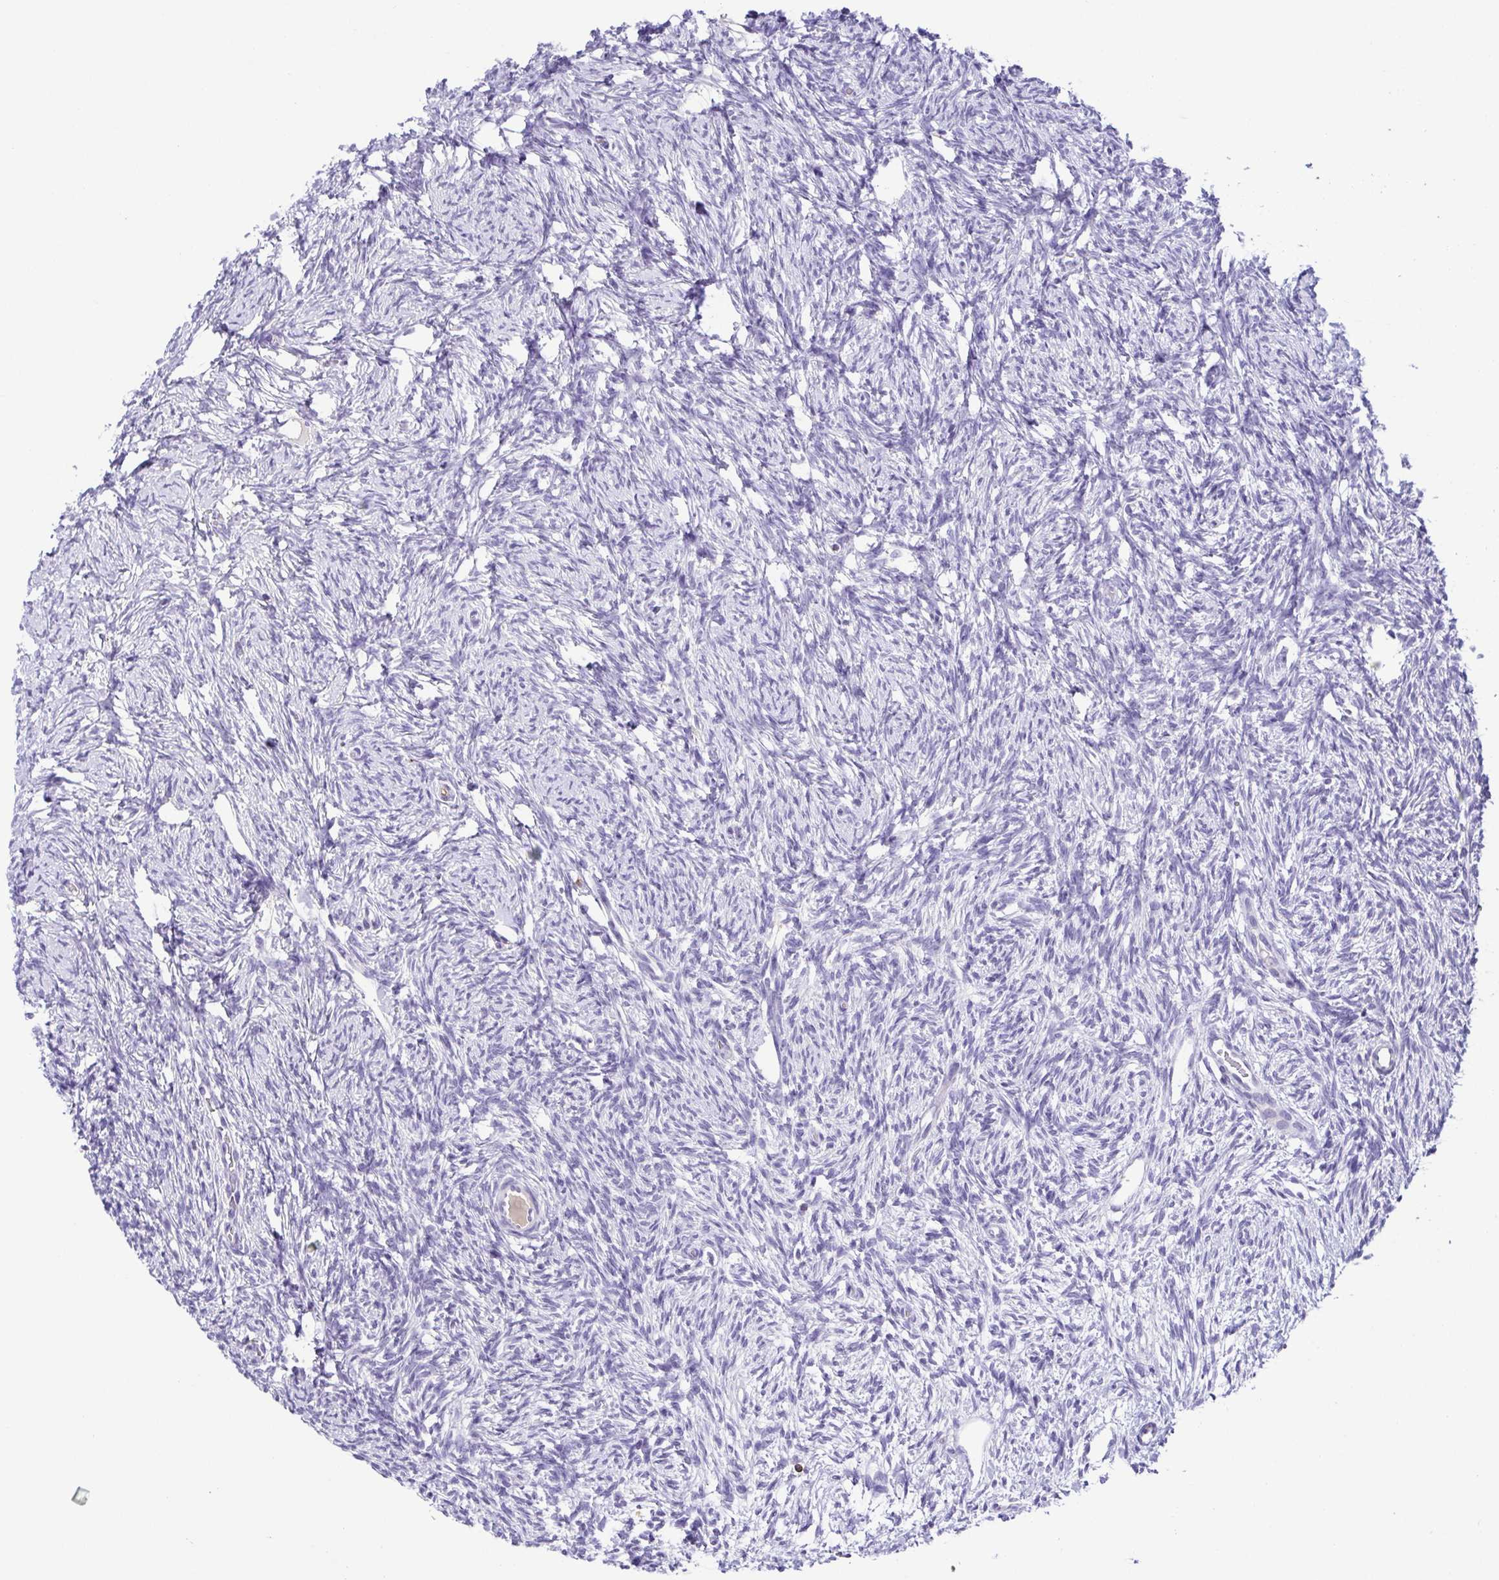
{"staining": {"intensity": "negative", "quantity": "none", "location": "none"}, "tissue": "ovary", "cell_type": "Ovarian stroma cells", "image_type": "normal", "snomed": [{"axis": "morphology", "description": "Normal tissue, NOS"}, {"axis": "topography", "description": "Ovary"}], "caption": "Image shows no protein staining in ovarian stroma cells of unremarkable ovary.", "gene": "PGLYRP1", "patient": {"sex": "female", "age": 33}}